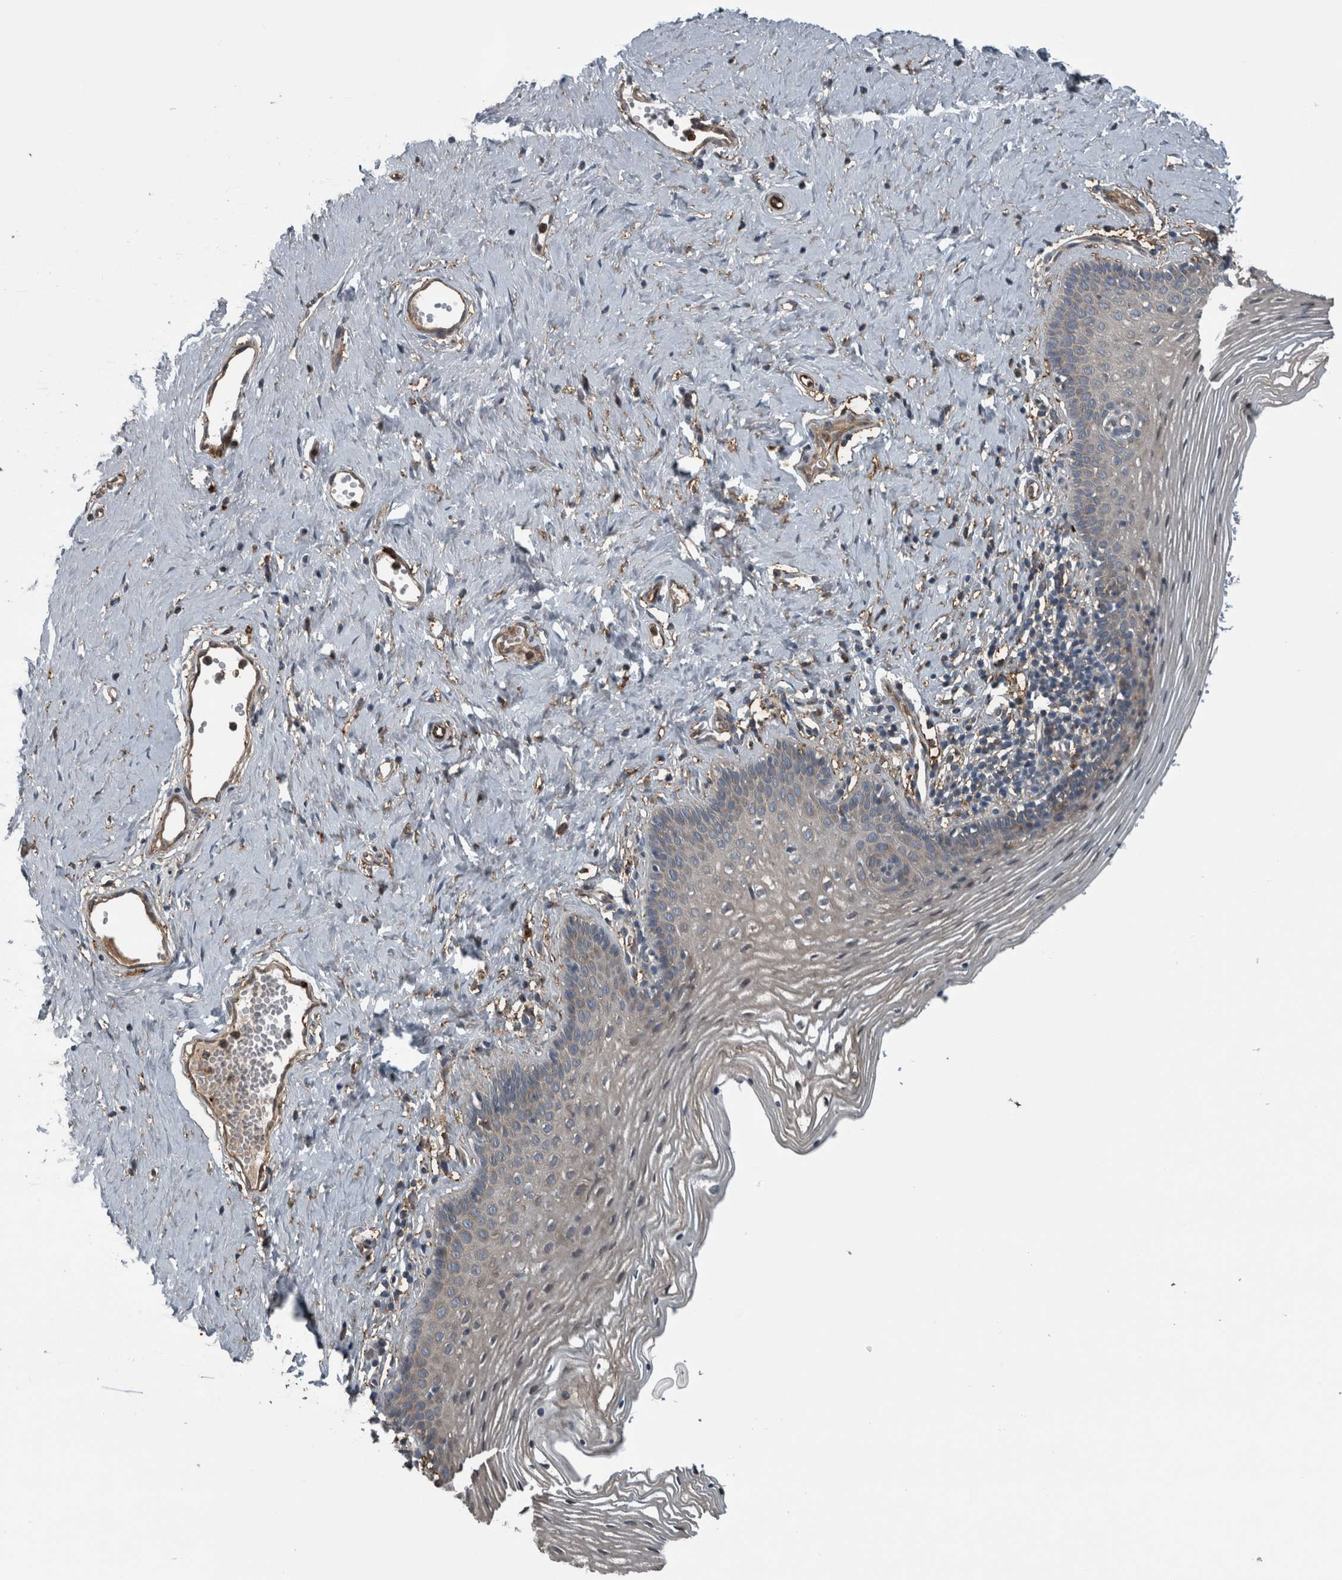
{"staining": {"intensity": "weak", "quantity": "25%-75%", "location": "cytoplasmic/membranous"}, "tissue": "vagina", "cell_type": "Squamous epithelial cells", "image_type": "normal", "snomed": [{"axis": "morphology", "description": "Normal tissue, NOS"}, {"axis": "topography", "description": "Vagina"}], "caption": "Immunohistochemical staining of benign human vagina exhibits 25%-75% levels of weak cytoplasmic/membranous protein expression in approximately 25%-75% of squamous epithelial cells. (DAB IHC, brown staining for protein, blue staining for nuclei).", "gene": "EXOC8", "patient": {"sex": "female", "age": 32}}